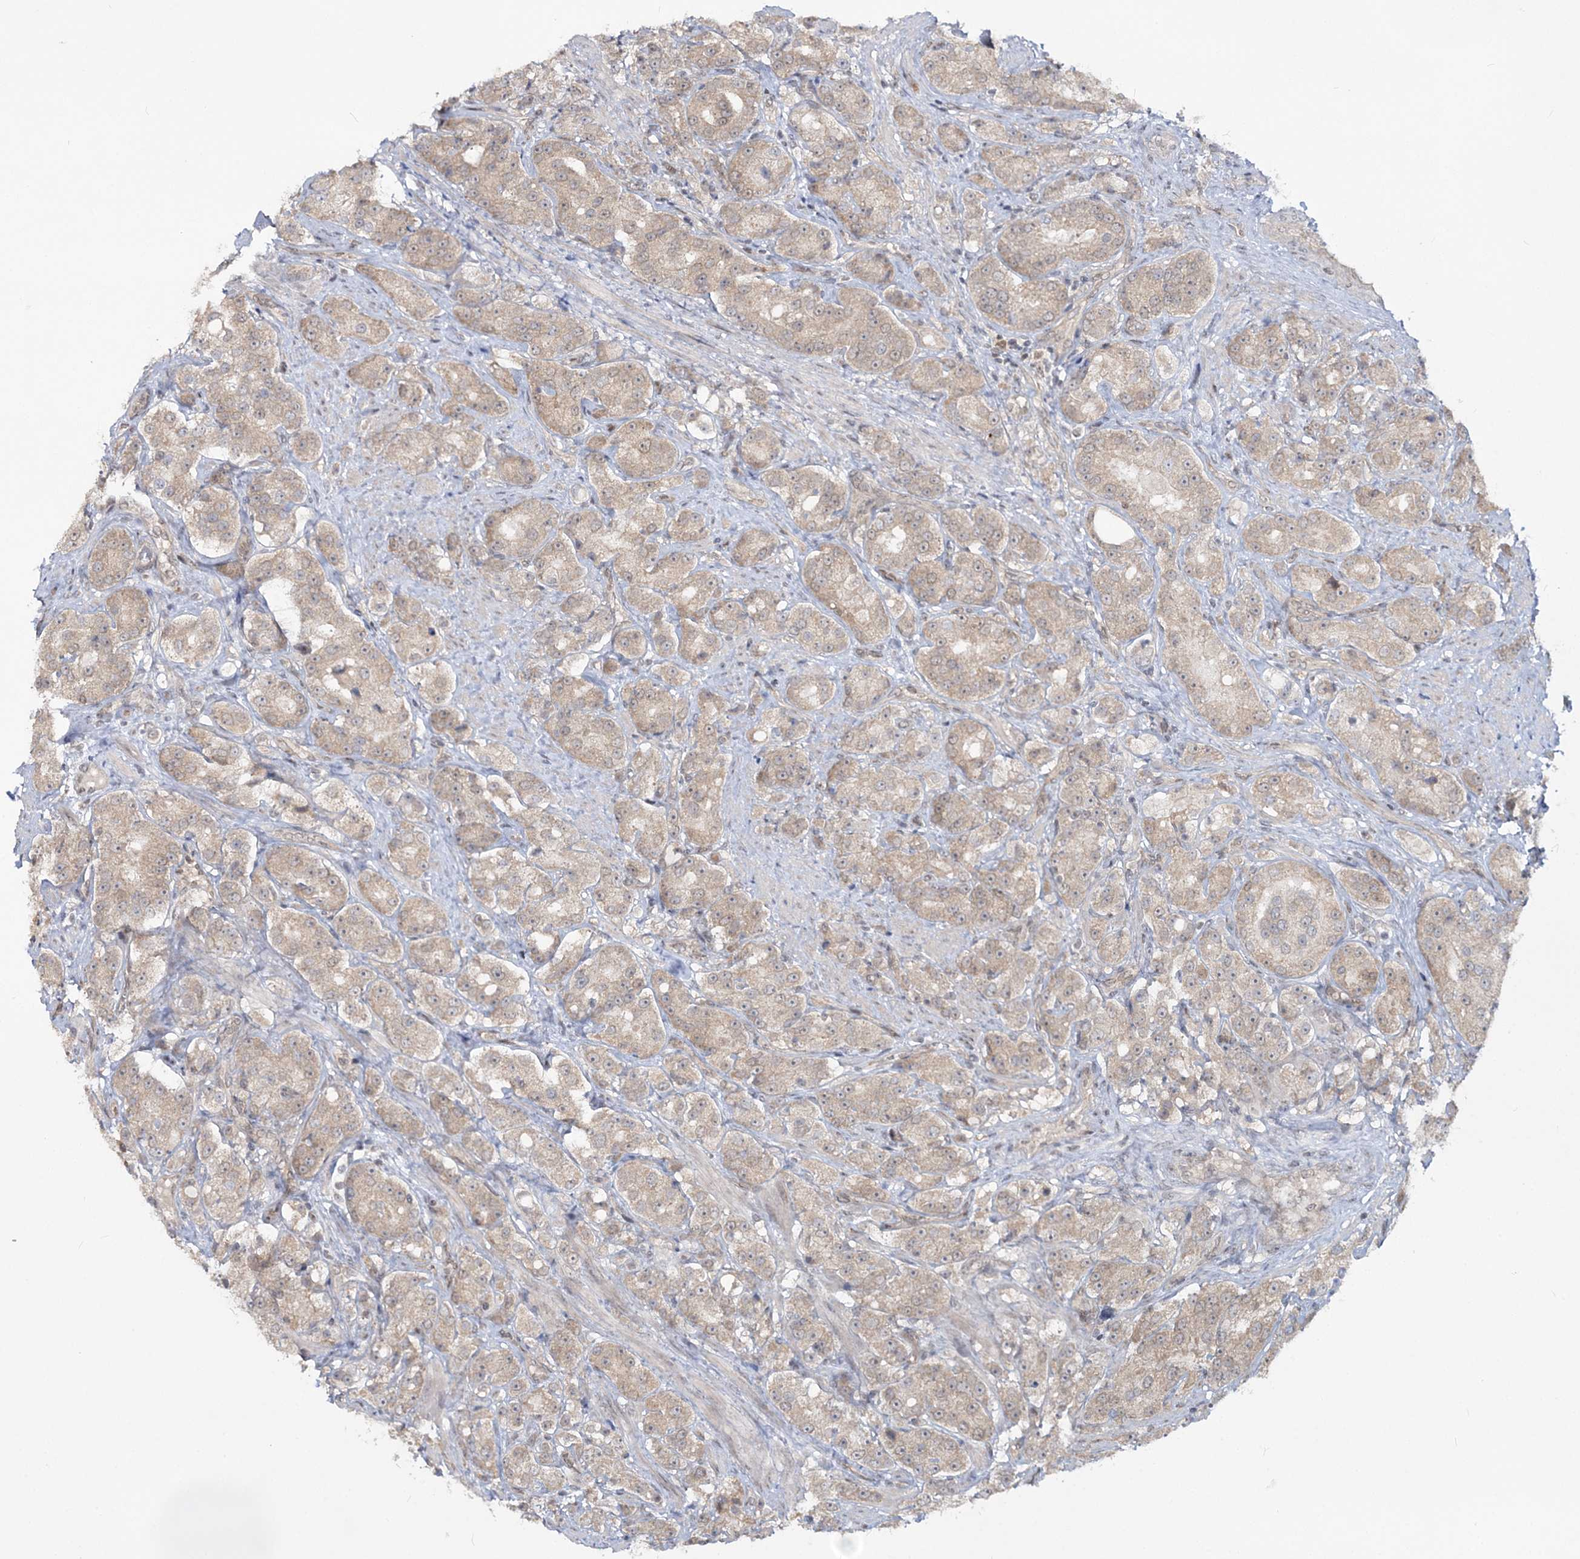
{"staining": {"intensity": "weak", "quantity": ">75%", "location": "cytoplasmic/membranous"}, "tissue": "prostate cancer", "cell_type": "Tumor cells", "image_type": "cancer", "snomed": [{"axis": "morphology", "description": "Adenocarcinoma, High grade"}, {"axis": "topography", "description": "Prostate"}], "caption": "Human prostate cancer stained for a protein (brown) shows weak cytoplasmic/membranous positive positivity in about >75% of tumor cells.", "gene": "ZFAND6", "patient": {"sex": "male", "age": 60}}